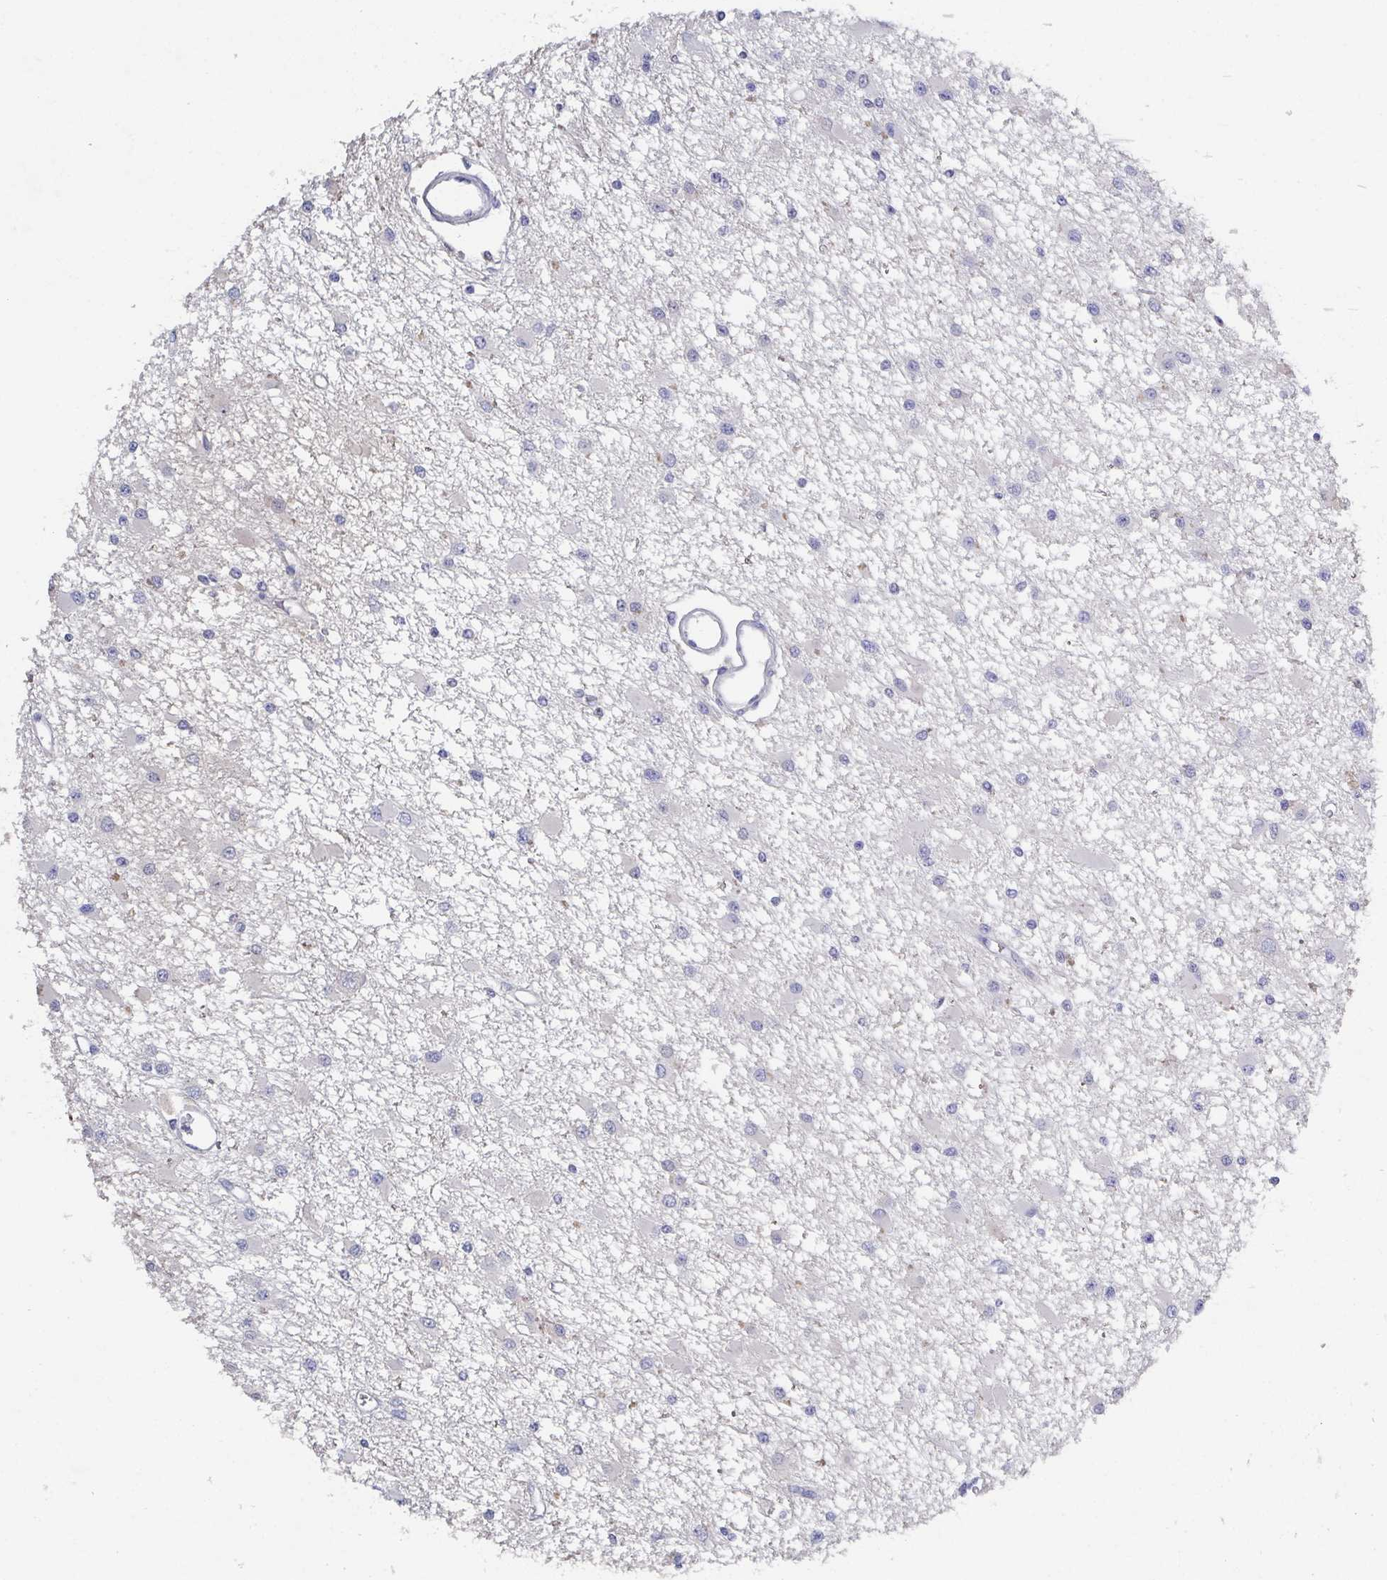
{"staining": {"intensity": "negative", "quantity": "none", "location": "none"}, "tissue": "glioma", "cell_type": "Tumor cells", "image_type": "cancer", "snomed": [{"axis": "morphology", "description": "Glioma, malignant, High grade"}, {"axis": "topography", "description": "Brain"}], "caption": "This histopathology image is of high-grade glioma (malignant) stained with immunohistochemistry (IHC) to label a protein in brown with the nuclei are counter-stained blue. There is no staining in tumor cells.", "gene": "SSC4D", "patient": {"sex": "male", "age": 54}}